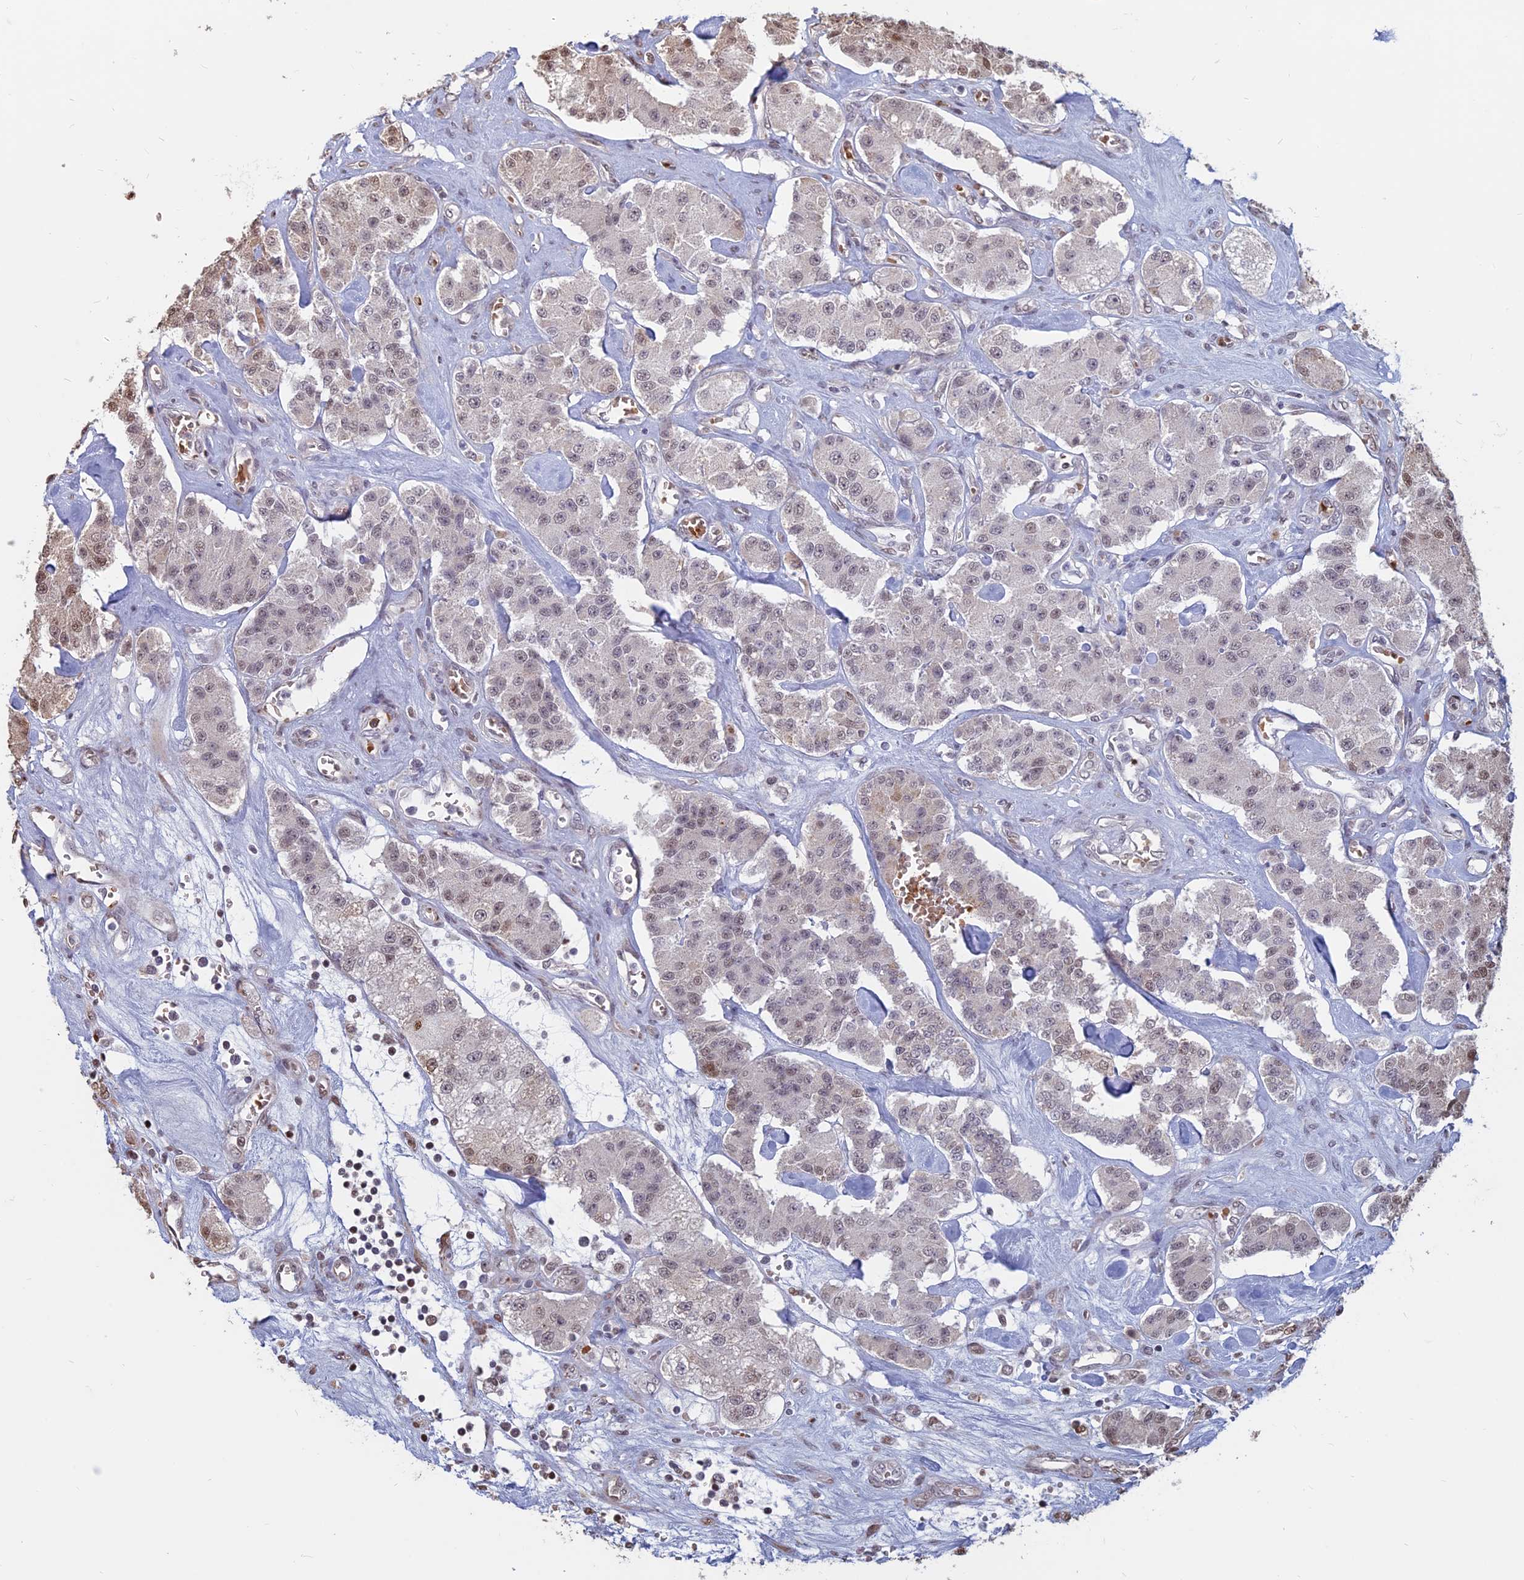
{"staining": {"intensity": "weak", "quantity": "25%-75%", "location": "nuclear"}, "tissue": "carcinoid", "cell_type": "Tumor cells", "image_type": "cancer", "snomed": [{"axis": "morphology", "description": "Carcinoid, malignant, NOS"}, {"axis": "topography", "description": "Pancreas"}], "caption": "Carcinoid stained for a protein (brown) demonstrates weak nuclear positive staining in approximately 25%-75% of tumor cells.", "gene": "MFAP1", "patient": {"sex": "male", "age": 41}}